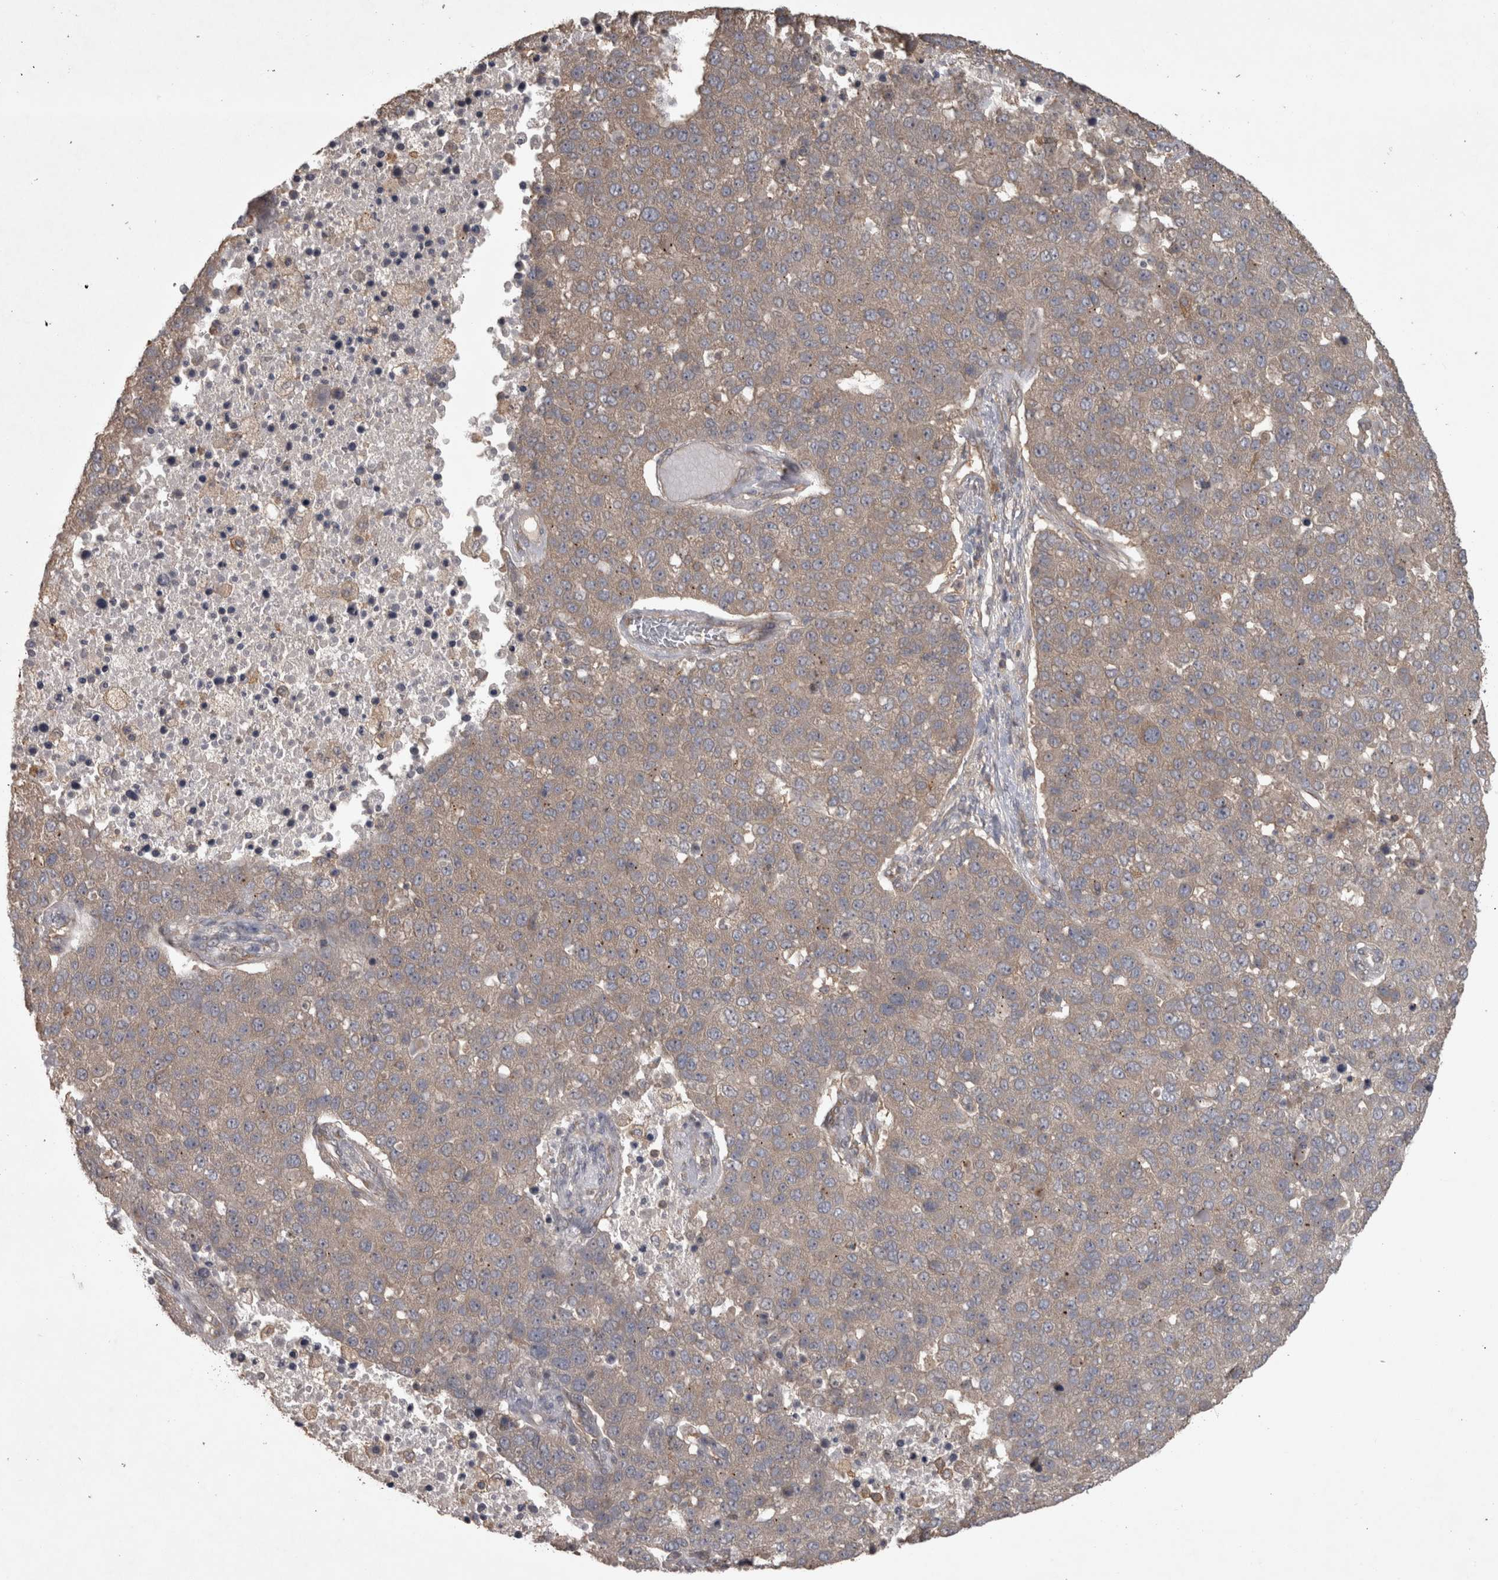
{"staining": {"intensity": "weak", "quantity": "<25%", "location": "cytoplasmic/membranous"}, "tissue": "pancreatic cancer", "cell_type": "Tumor cells", "image_type": "cancer", "snomed": [{"axis": "morphology", "description": "Adenocarcinoma, NOS"}, {"axis": "topography", "description": "Pancreas"}], "caption": "Pancreatic cancer was stained to show a protein in brown. There is no significant staining in tumor cells.", "gene": "MICU3", "patient": {"sex": "female", "age": 61}}